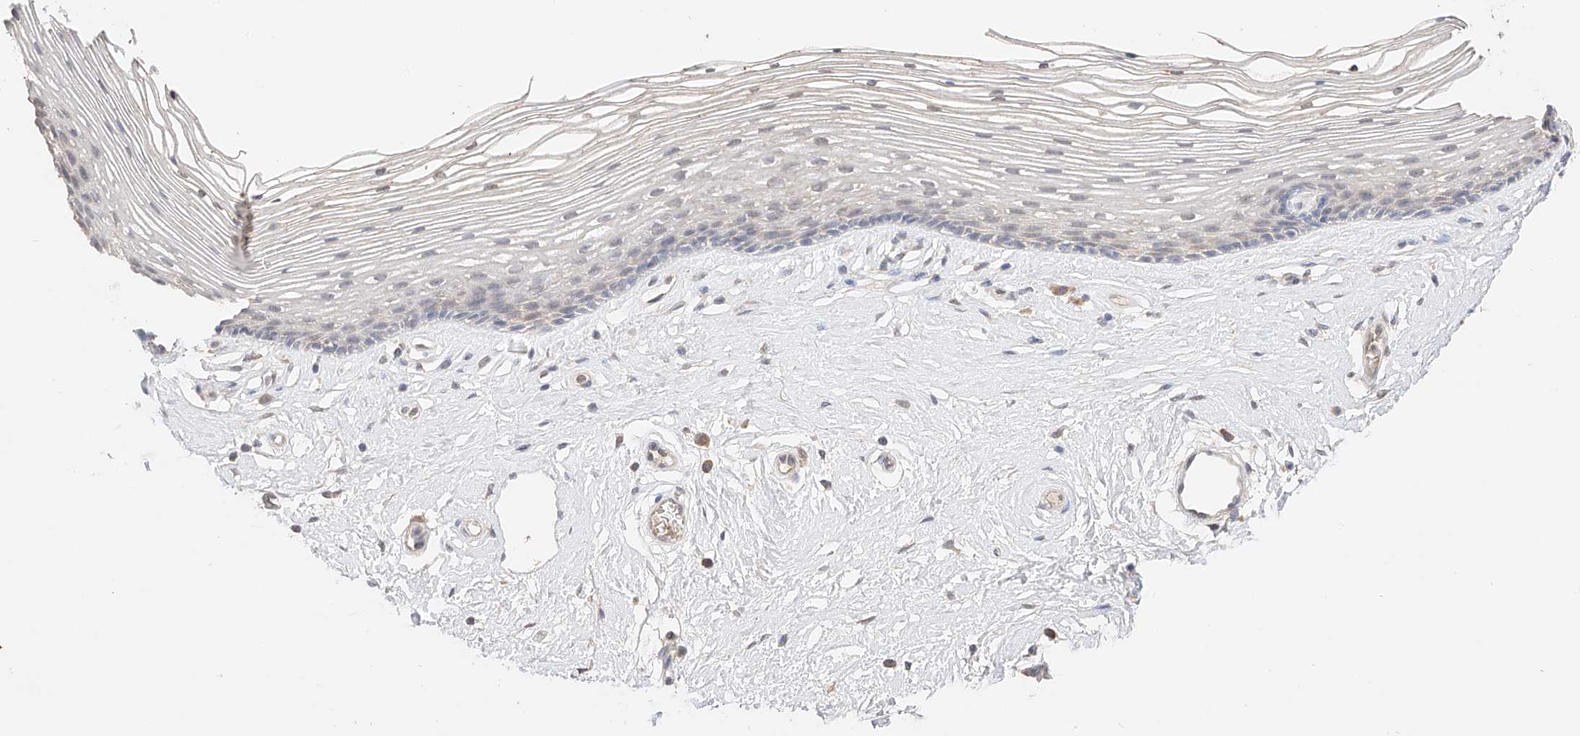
{"staining": {"intensity": "weak", "quantity": "<25%", "location": "nuclear"}, "tissue": "vagina", "cell_type": "Squamous epithelial cells", "image_type": "normal", "snomed": [{"axis": "morphology", "description": "Normal tissue, NOS"}, {"axis": "topography", "description": "Vagina"}], "caption": "Vagina was stained to show a protein in brown. There is no significant positivity in squamous epithelial cells.", "gene": "IL22RA2", "patient": {"sex": "female", "age": 46}}